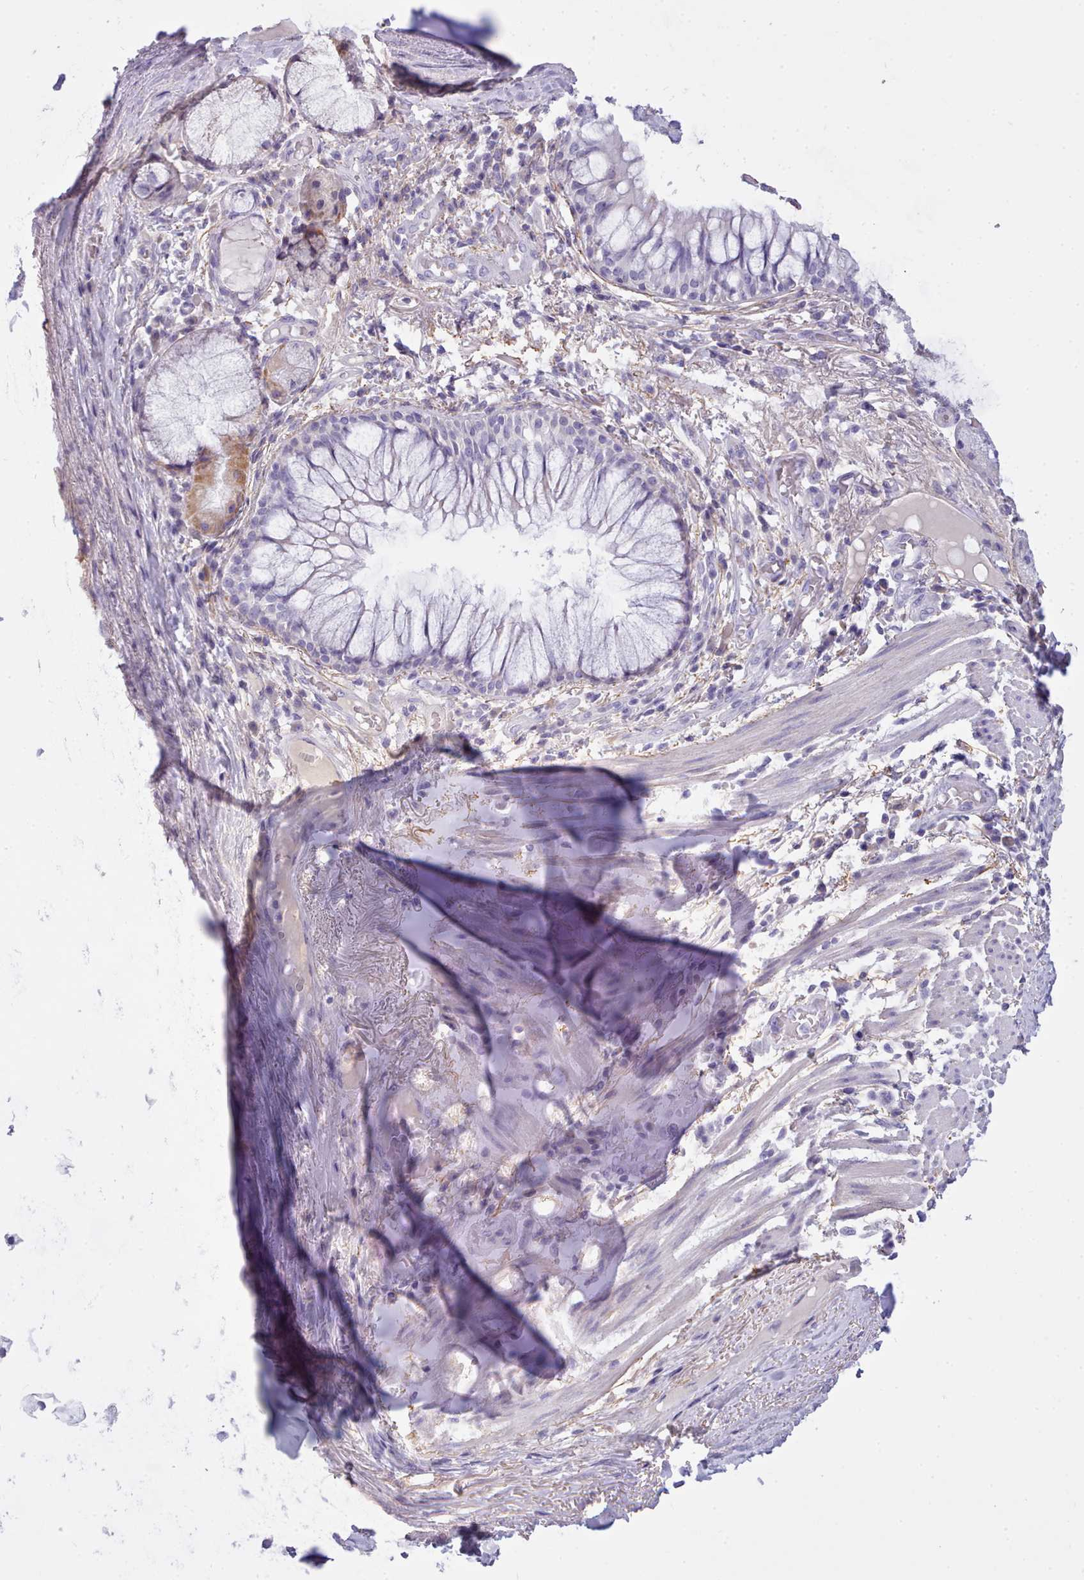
{"staining": {"intensity": "weak", "quantity": "<25%", "location": "cytoplasmic/membranous"}, "tissue": "adipose tissue", "cell_type": "Adipocytes", "image_type": "normal", "snomed": [{"axis": "morphology", "description": "Normal tissue, NOS"}, {"axis": "topography", "description": "Cartilage tissue"}, {"axis": "topography", "description": "Bronchus"}], "caption": "Human adipose tissue stained for a protein using immunohistochemistry (IHC) reveals no staining in adipocytes.", "gene": "CYP2A13", "patient": {"sex": "male", "age": 56}}